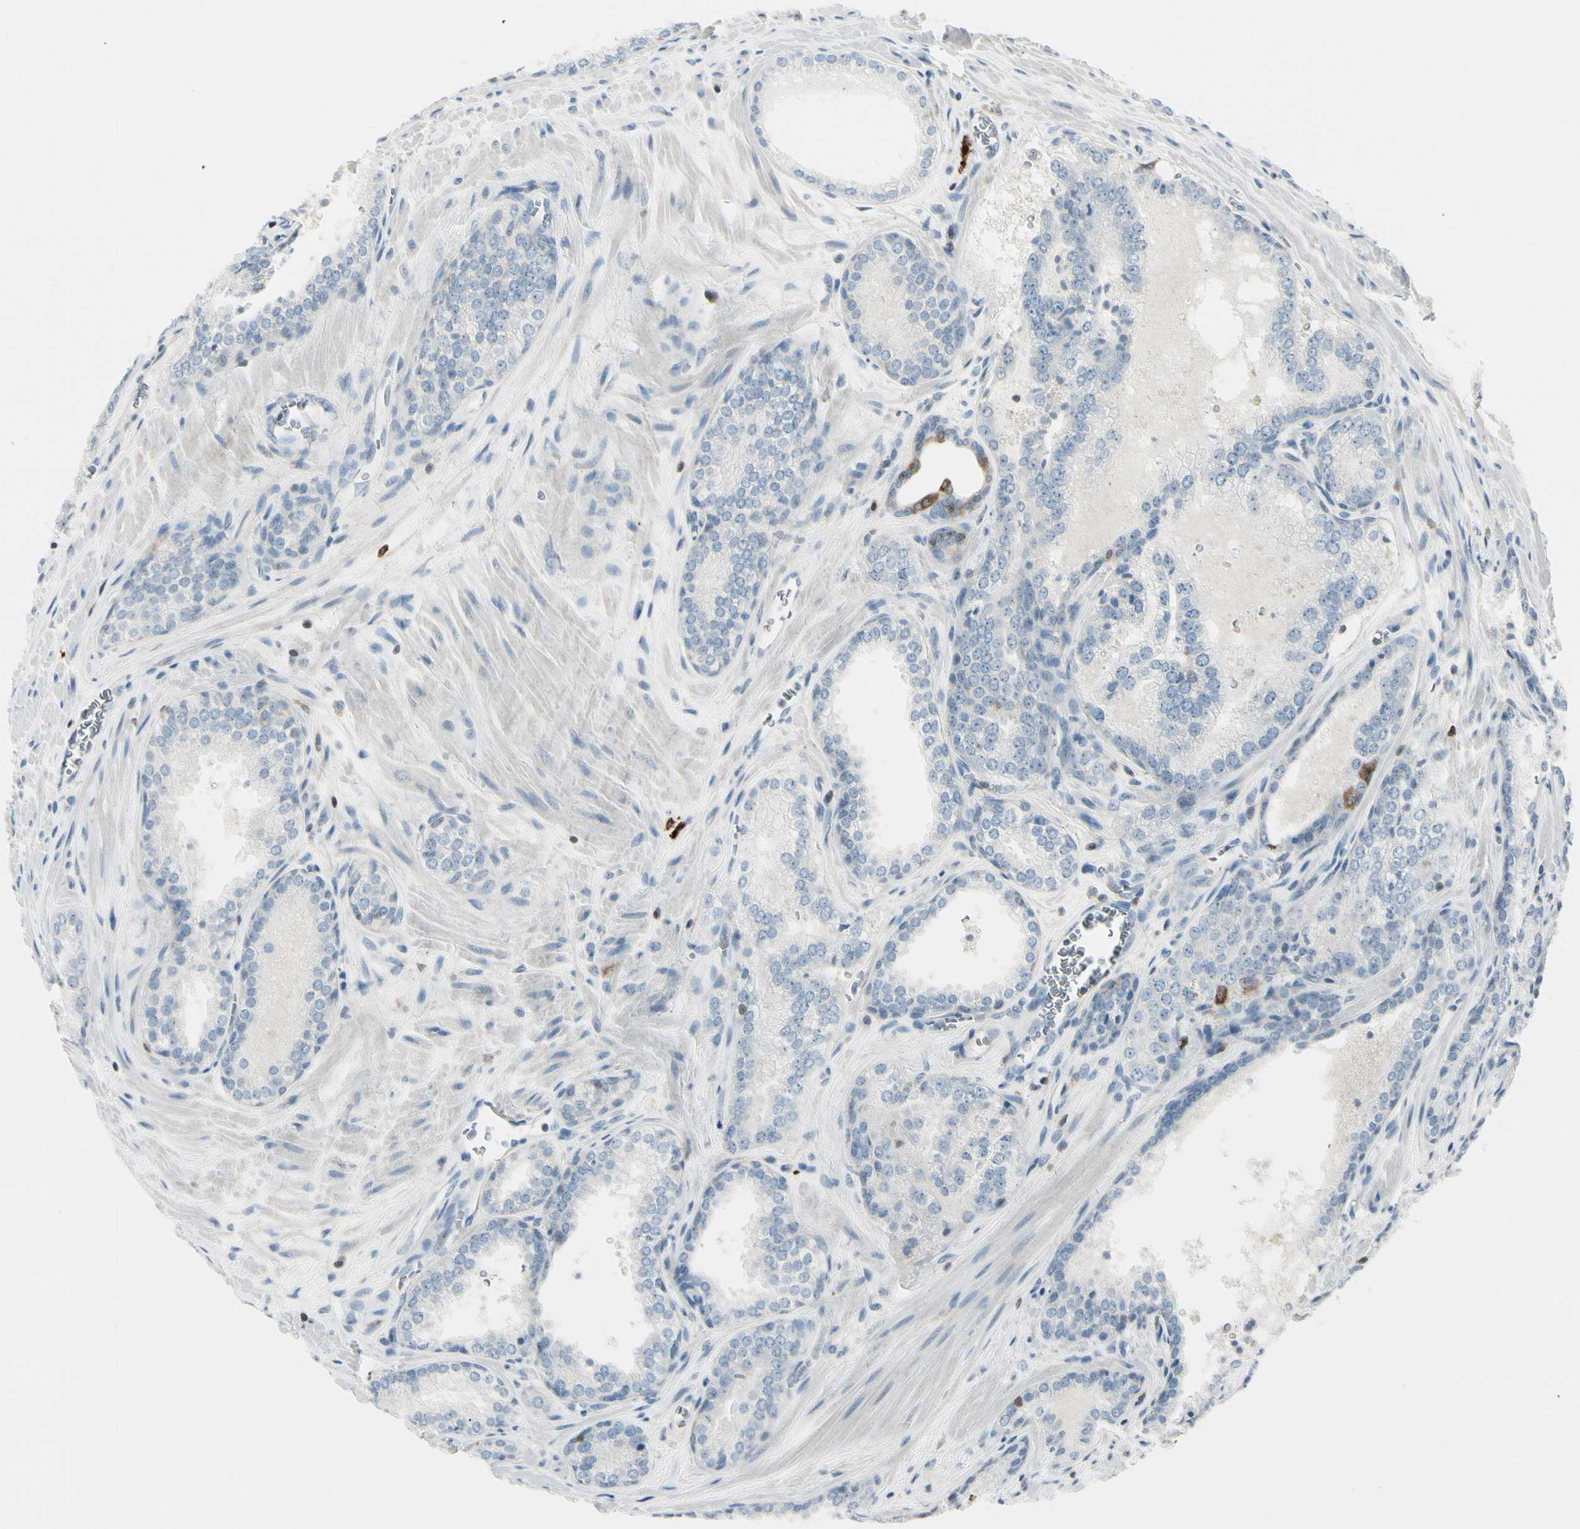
{"staining": {"intensity": "negative", "quantity": "none", "location": "none"}, "tissue": "prostate cancer", "cell_type": "Tumor cells", "image_type": "cancer", "snomed": [{"axis": "morphology", "description": "Adenocarcinoma, Low grade"}, {"axis": "topography", "description": "Prostate"}], "caption": "Prostate cancer was stained to show a protein in brown. There is no significant expression in tumor cells.", "gene": "TRAF1", "patient": {"sex": "male", "age": 60}}